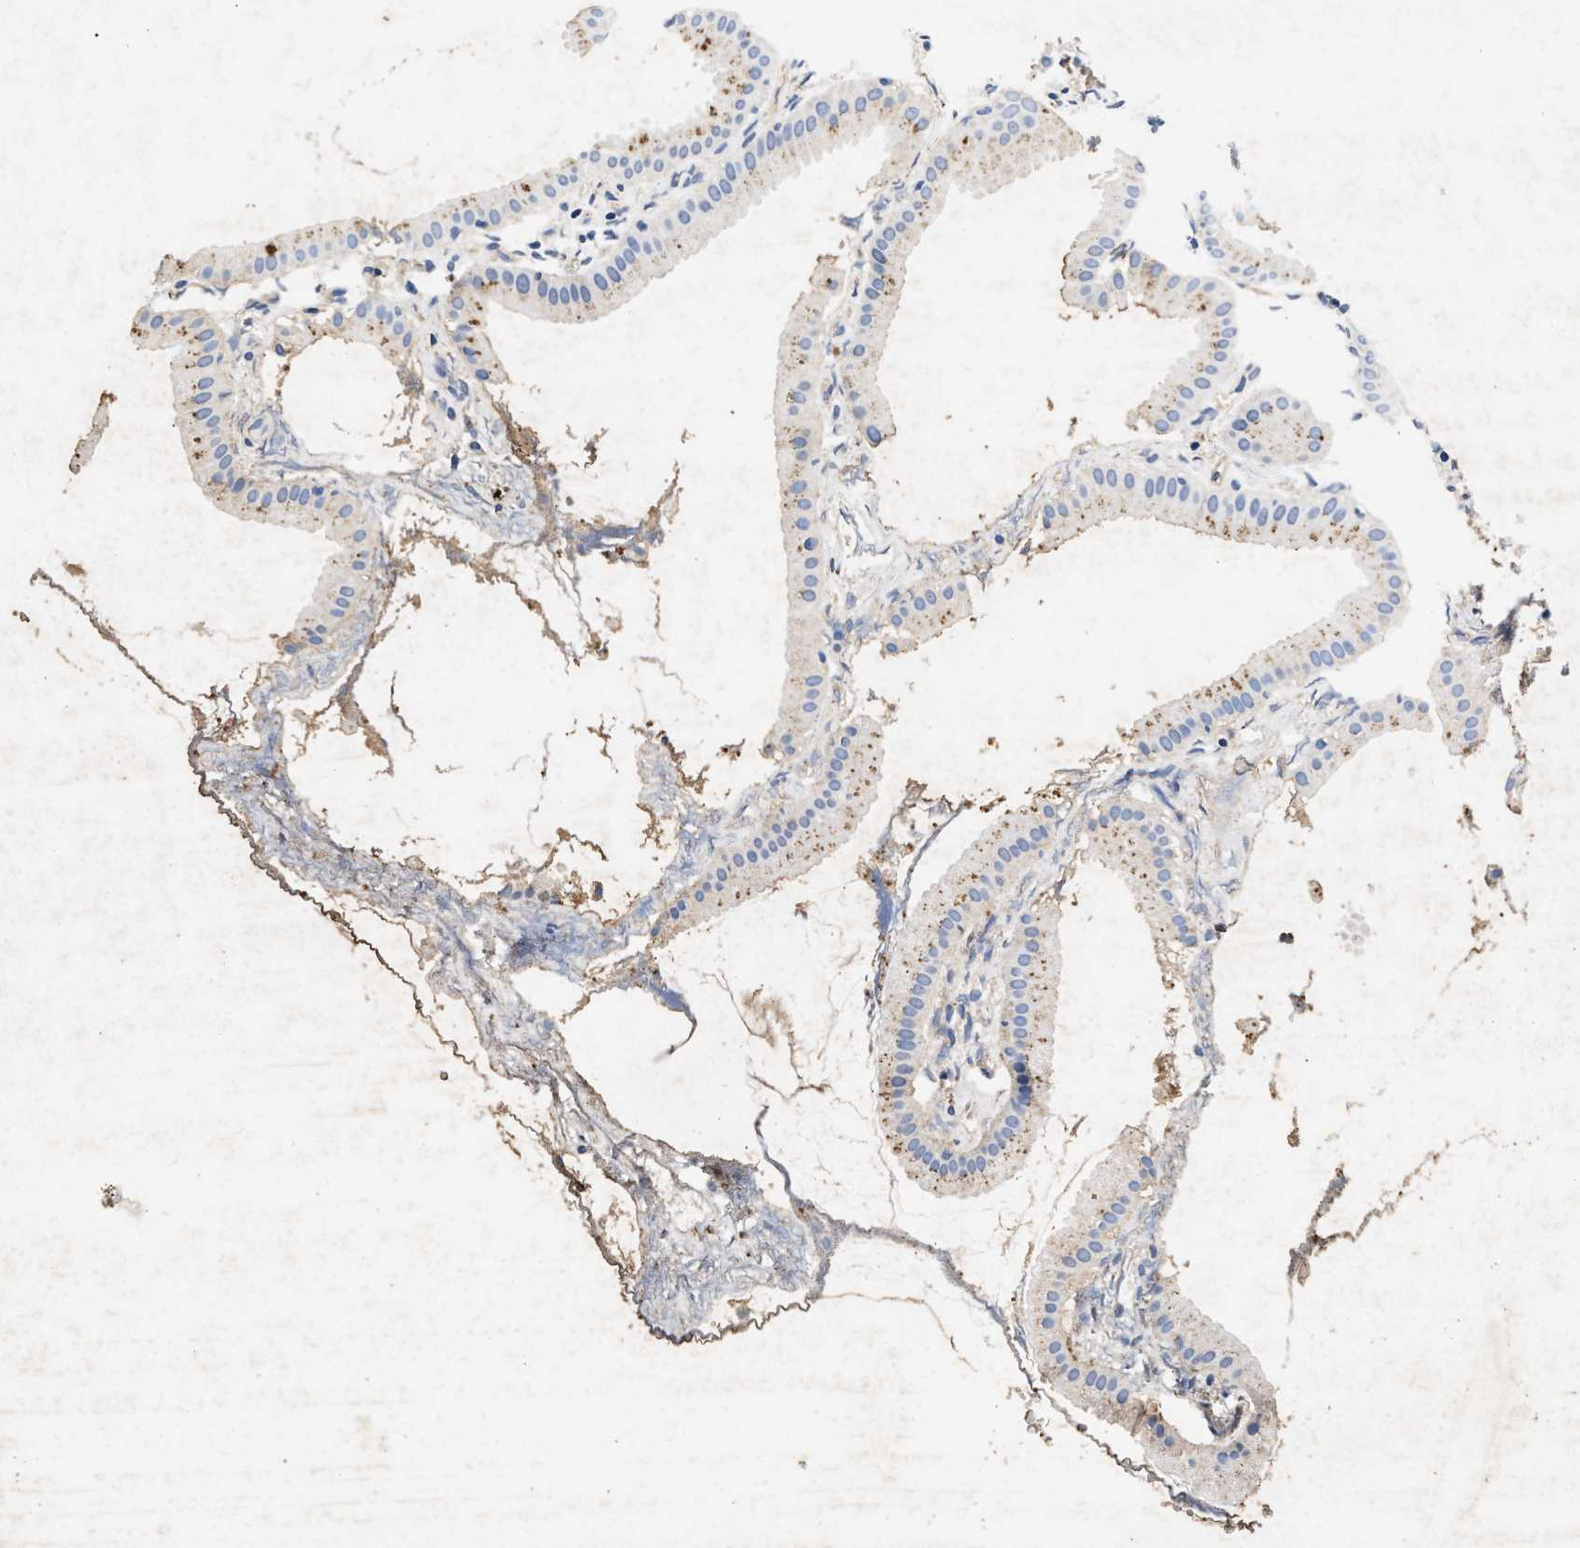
{"staining": {"intensity": "weak", "quantity": "<25%", "location": "cytoplasmic/membranous"}, "tissue": "gallbladder", "cell_type": "Glandular cells", "image_type": "normal", "snomed": [{"axis": "morphology", "description": "Normal tissue, NOS"}, {"axis": "topography", "description": "Gallbladder"}], "caption": "A high-resolution histopathology image shows IHC staining of unremarkable gallbladder, which reveals no significant staining in glandular cells.", "gene": "LTB4R2", "patient": {"sex": "female", "age": 64}}